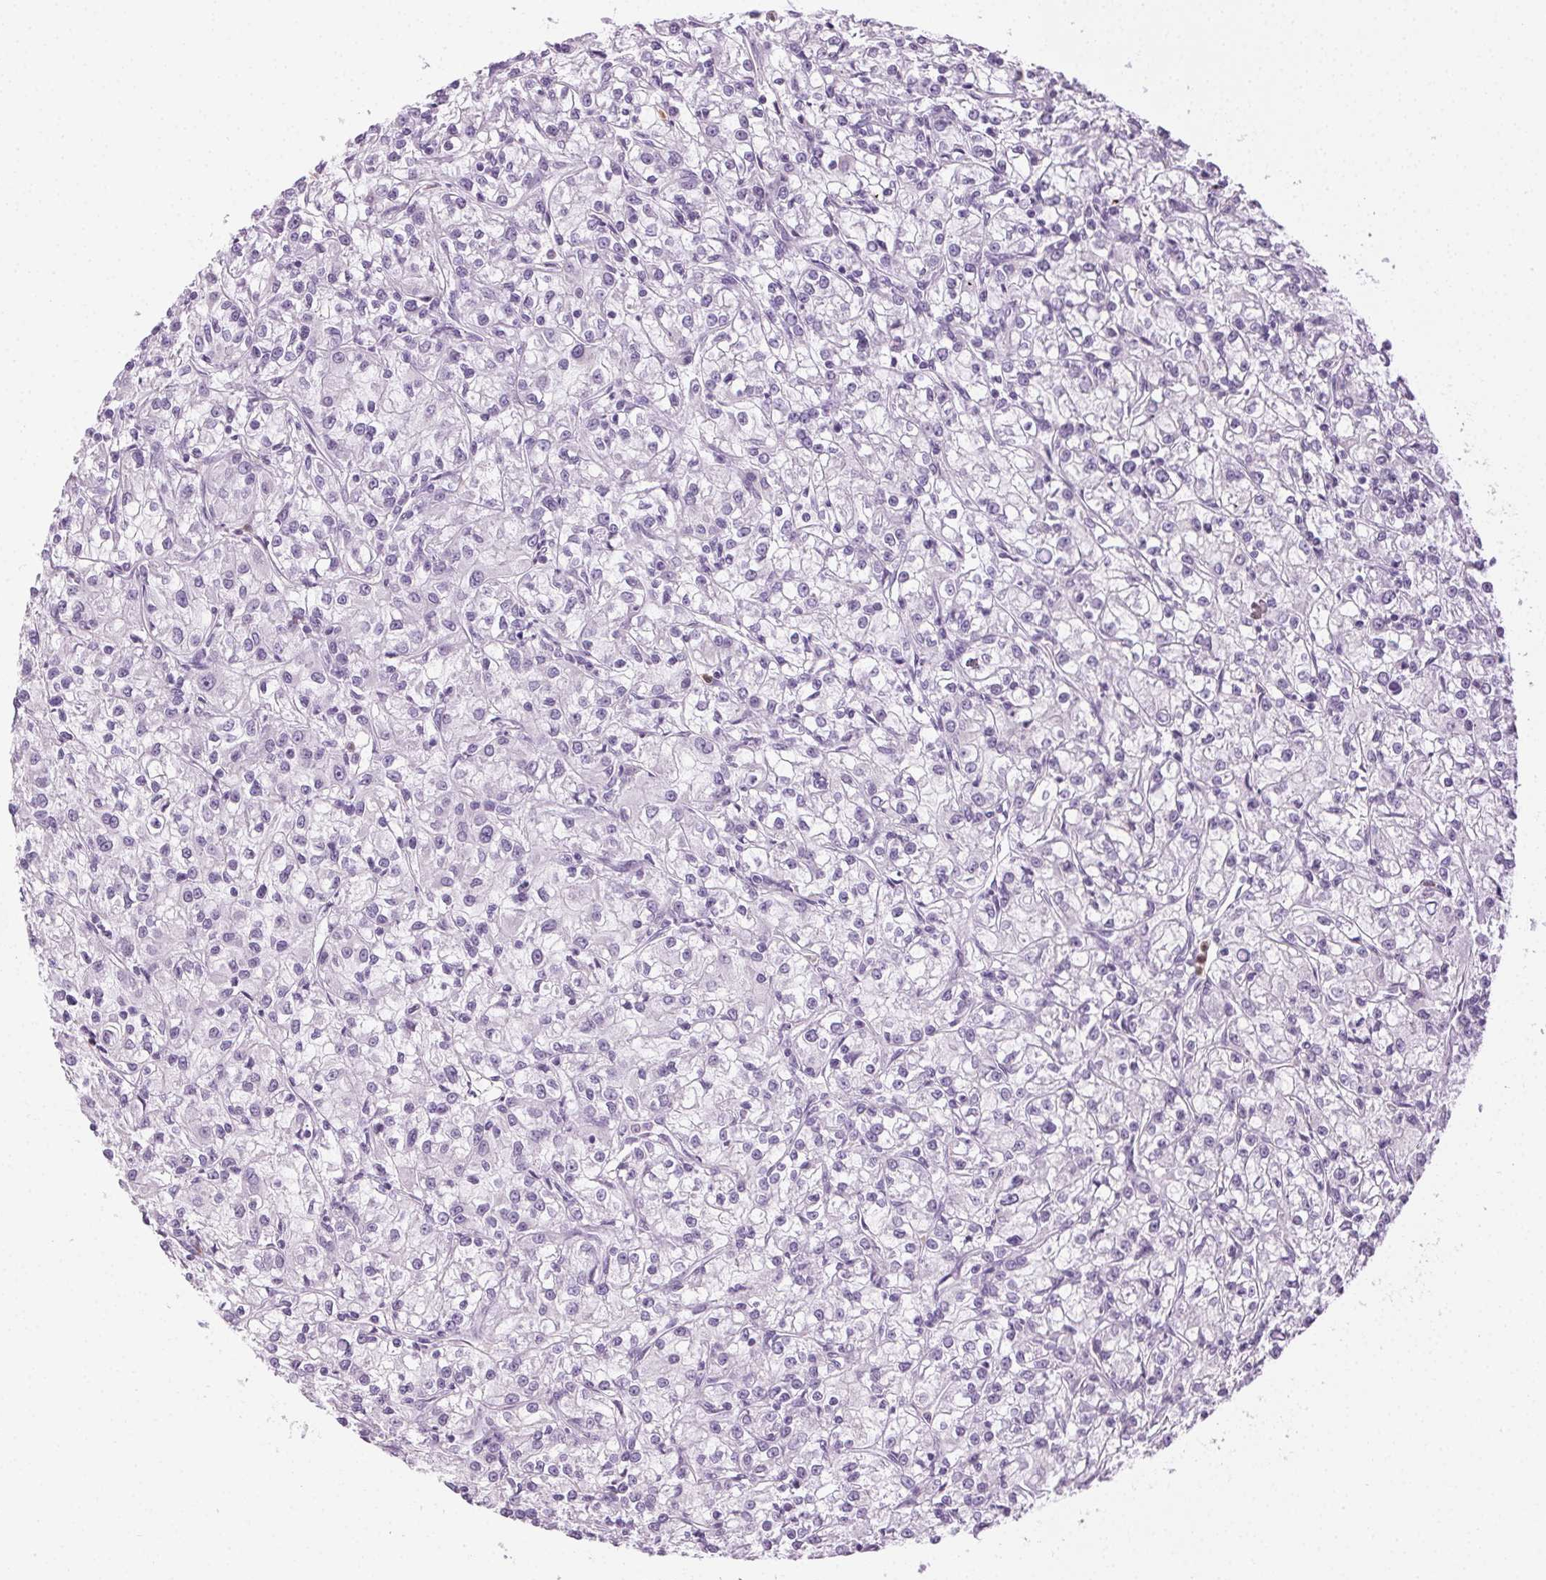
{"staining": {"intensity": "negative", "quantity": "none", "location": "none"}, "tissue": "renal cancer", "cell_type": "Tumor cells", "image_type": "cancer", "snomed": [{"axis": "morphology", "description": "Adenocarcinoma, NOS"}, {"axis": "topography", "description": "Kidney"}], "caption": "Immunohistochemistry (IHC) photomicrograph of neoplastic tissue: human adenocarcinoma (renal) stained with DAB shows no significant protein positivity in tumor cells.", "gene": "MPO", "patient": {"sex": "female", "age": 59}}